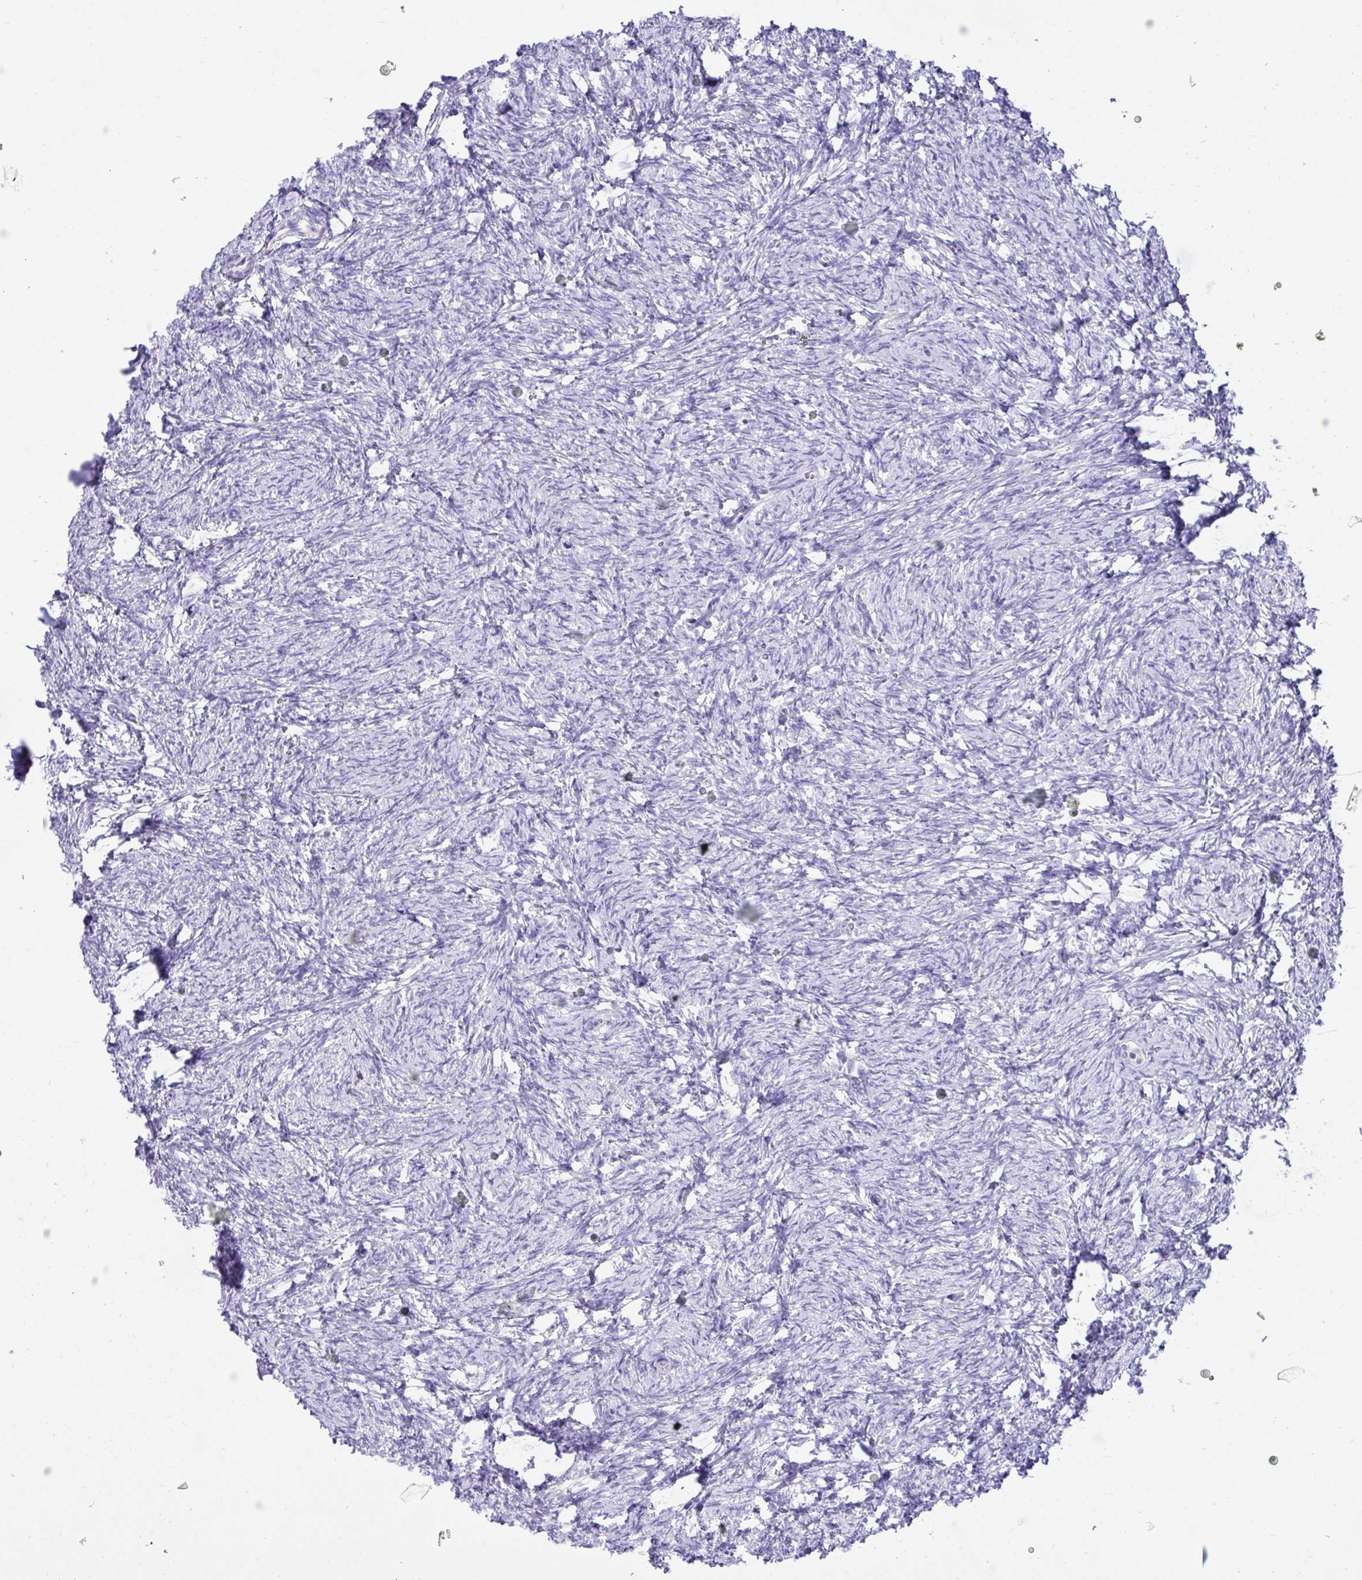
{"staining": {"intensity": "negative", "quantity": "none", "location": "none"}, "tissue": "ovary", "cell_type": "Follicle cells", "image_type": "normal", "snomed": [{"axis": "morphology", "description": "Normal tissue, NOS"}, {"axis": "topography", "description": "Ovary"}], "caption": "The image exhibits no significant expression in follicle cells of ovary. The staining was performed using DAB (3,3'-diaminobenzidine) to visualize the protein expression in brown, while the nuclei were stained in blue with hematoxylin (Magnification: 20x).", "gene": "TMCO5A", "patient": {"sex": "female", "age": 41}}